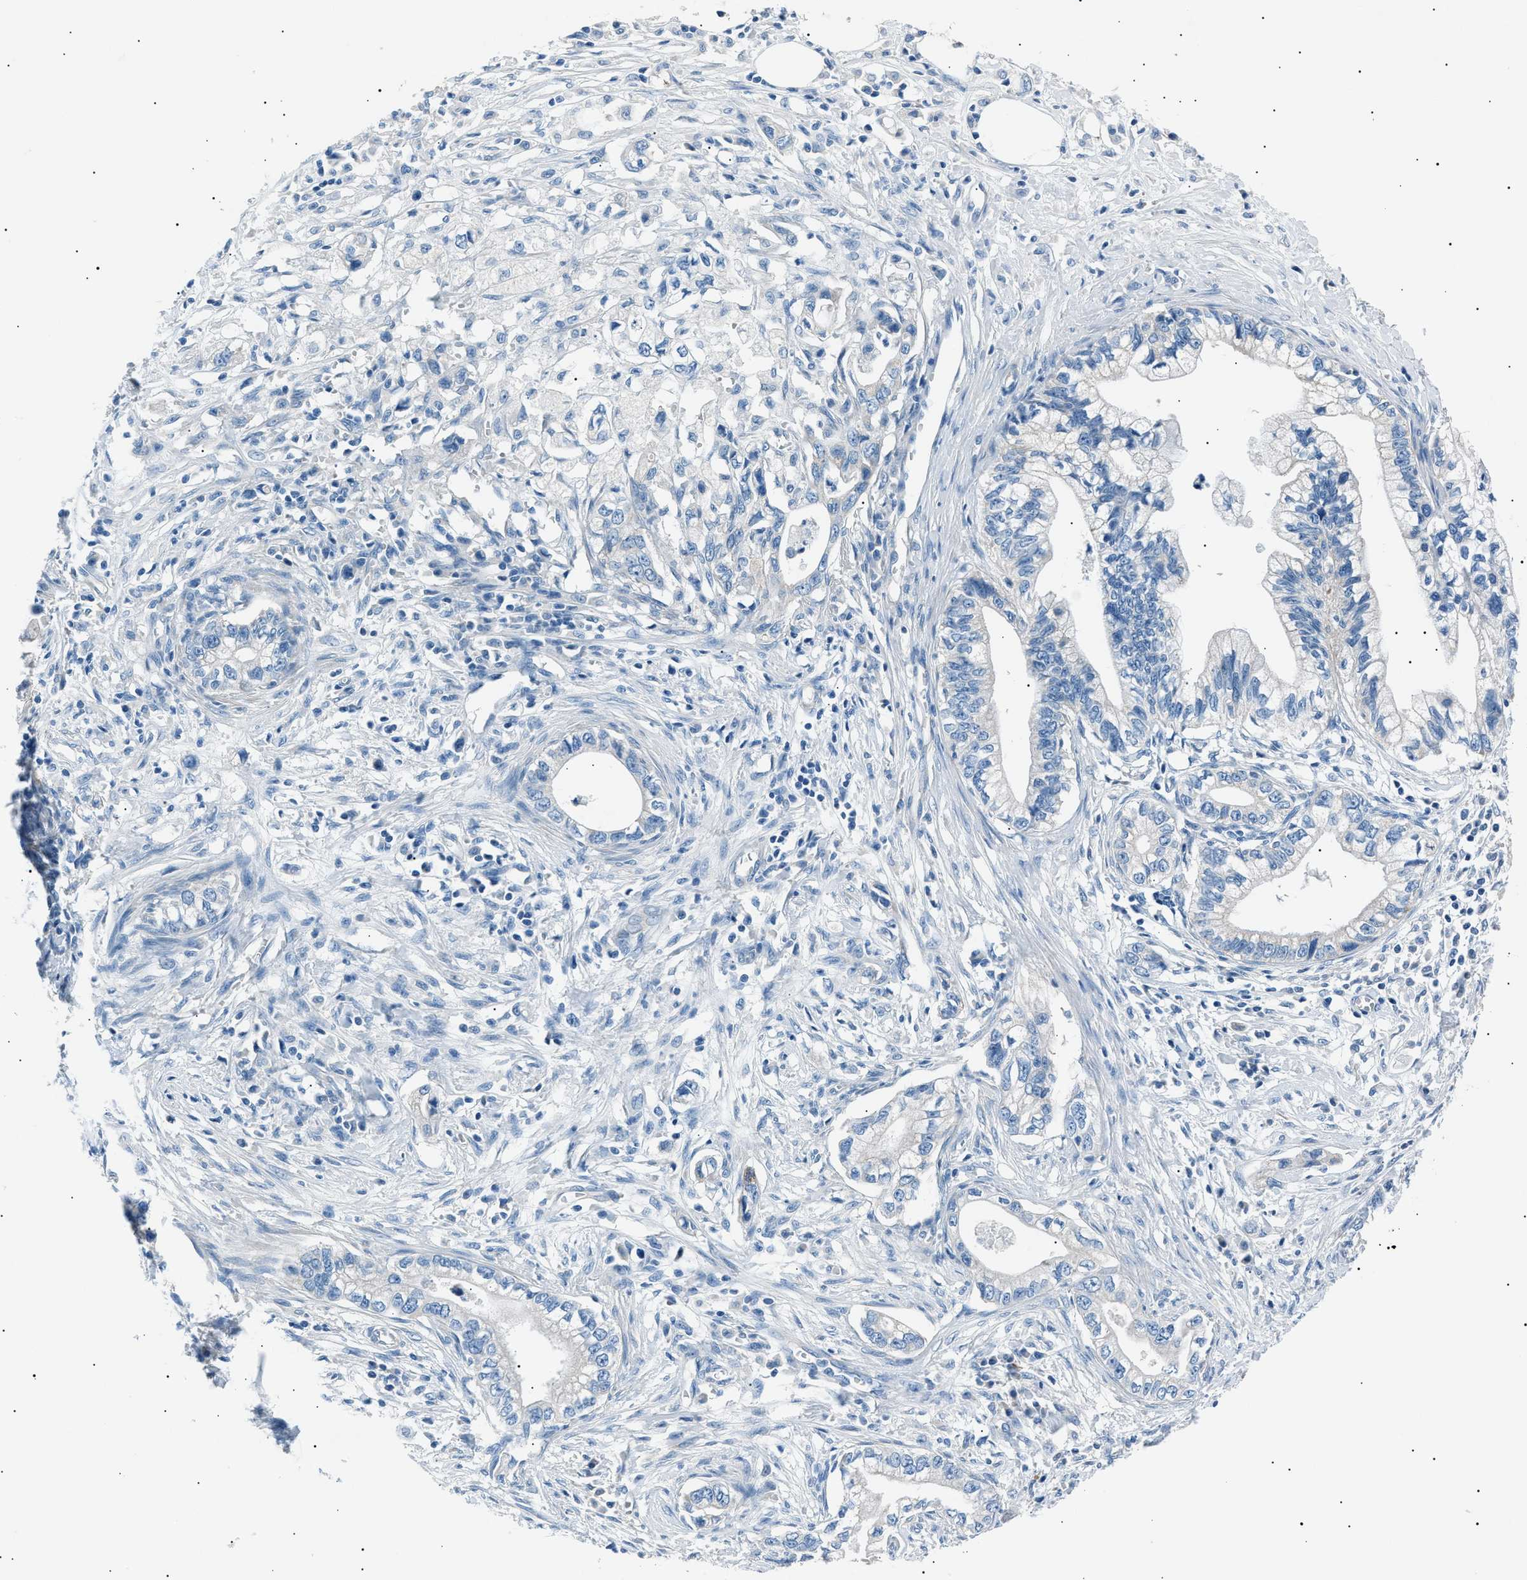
{"staining": {"intensity": "negative", "quantity": "none", "location": "none"}, "tissue": "pancreatic cancer", "cell_type": "Tumor cells", "image_type": "cancer", "snomed": [{"axis": "morphology", "description": "Adenocarcinoma, NOS"}, {"axis": "topography", "description": "Pancreas"}], "caption": "Pancreatic cancer was stained to show a protein in brown. There is no significant expression in tumor cells.", "gene": "LRRC37B", "patient": {"sex": "male", "age": 56}}